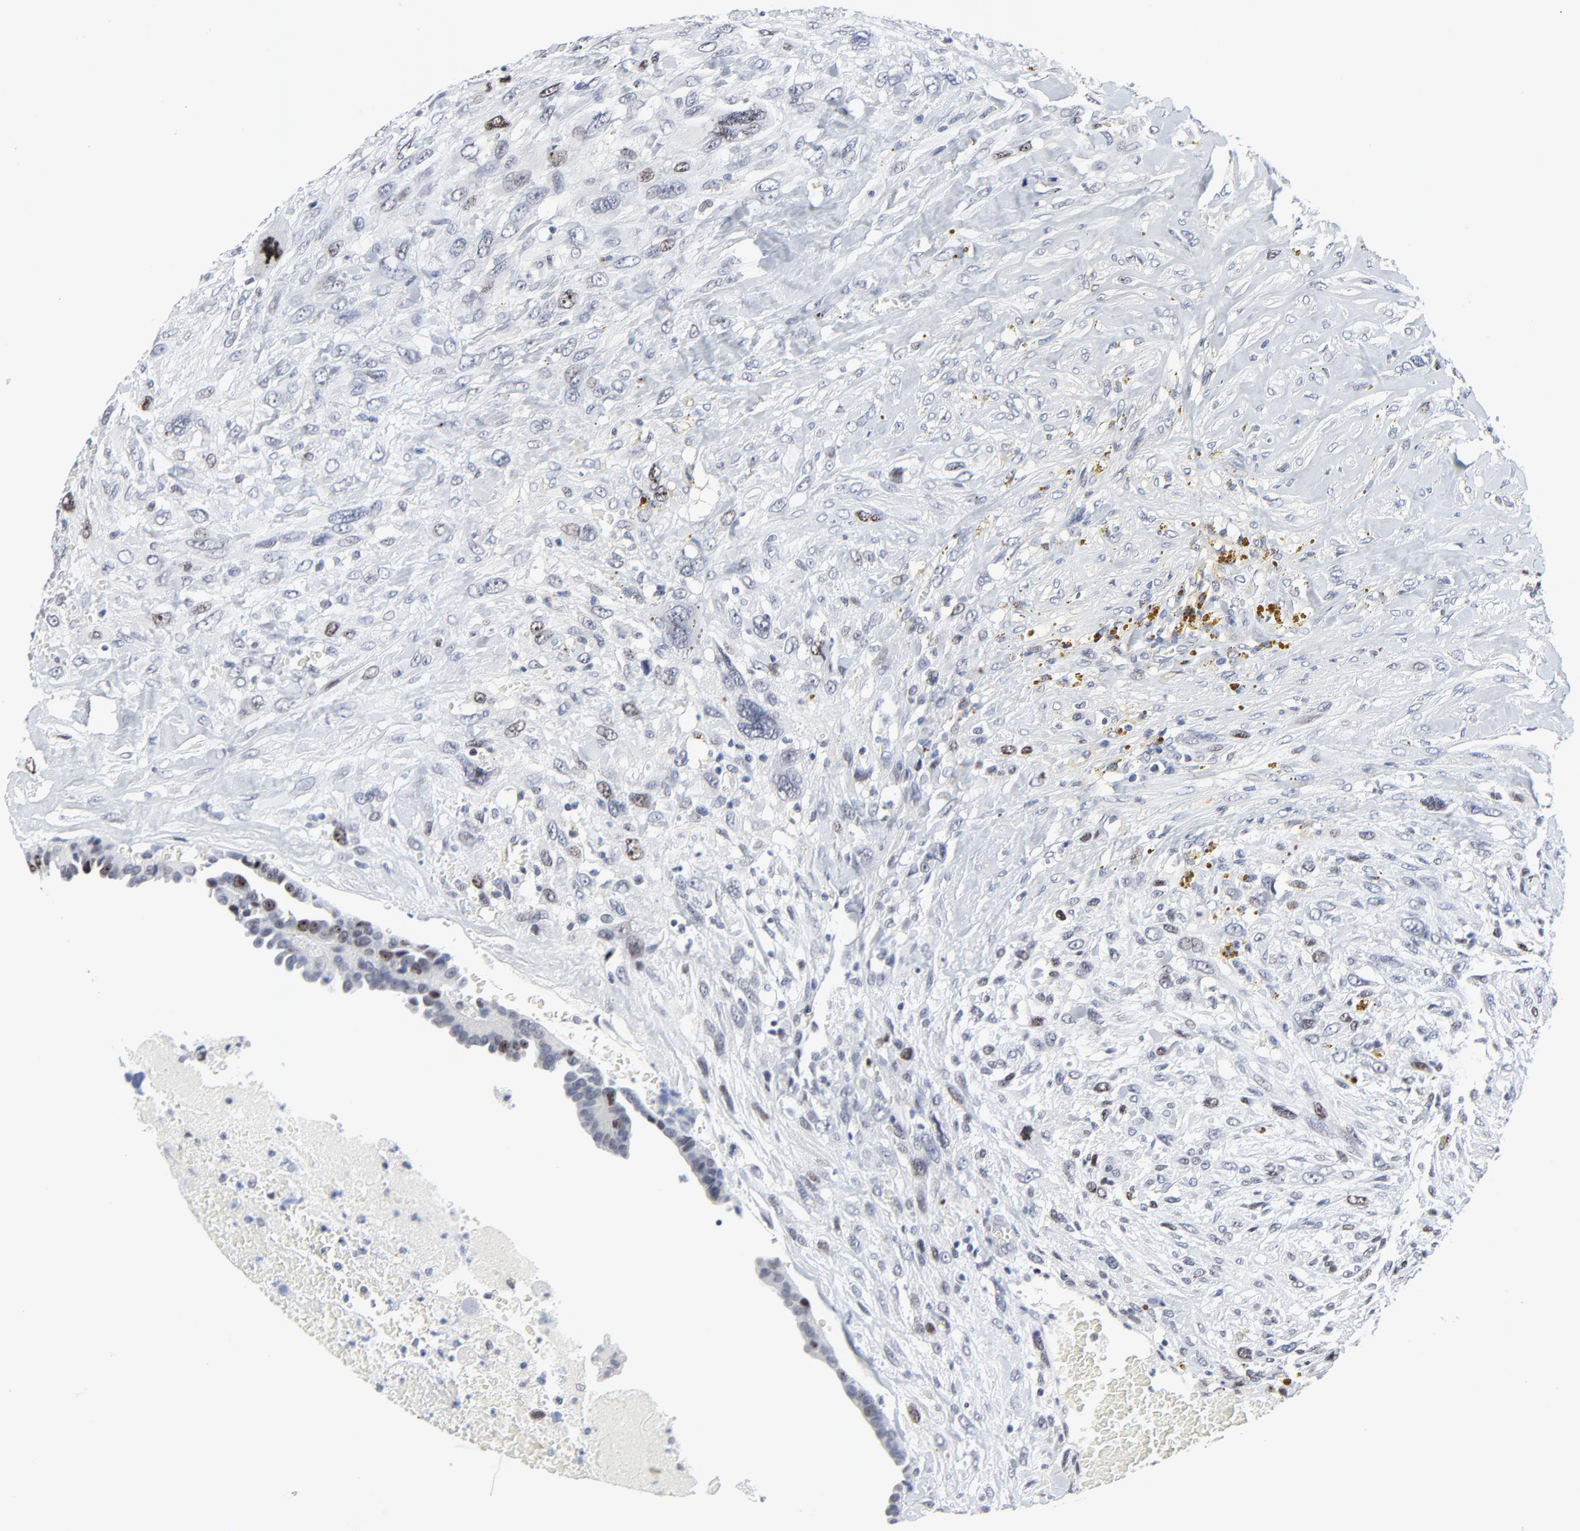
{"staining": {"intensity": "moderate", "quantity": "<25%", "location": "nuclear"}, "tissue": "breast cancer", "cell_type": "Tumor cells", "image_type": "cancer", "snomed": [{"axis": "morphology", "description": "Neoplasm, malignant, NOS"}, {"axis": "topography", "description": "Breast"}], "caption": "Moderate nuclear protein expression is present in approximately <25% of tumor cells in breast malignant neoplasm.", "gene": "ZNF589", "patient": {"sex": "female", "age": 50}}